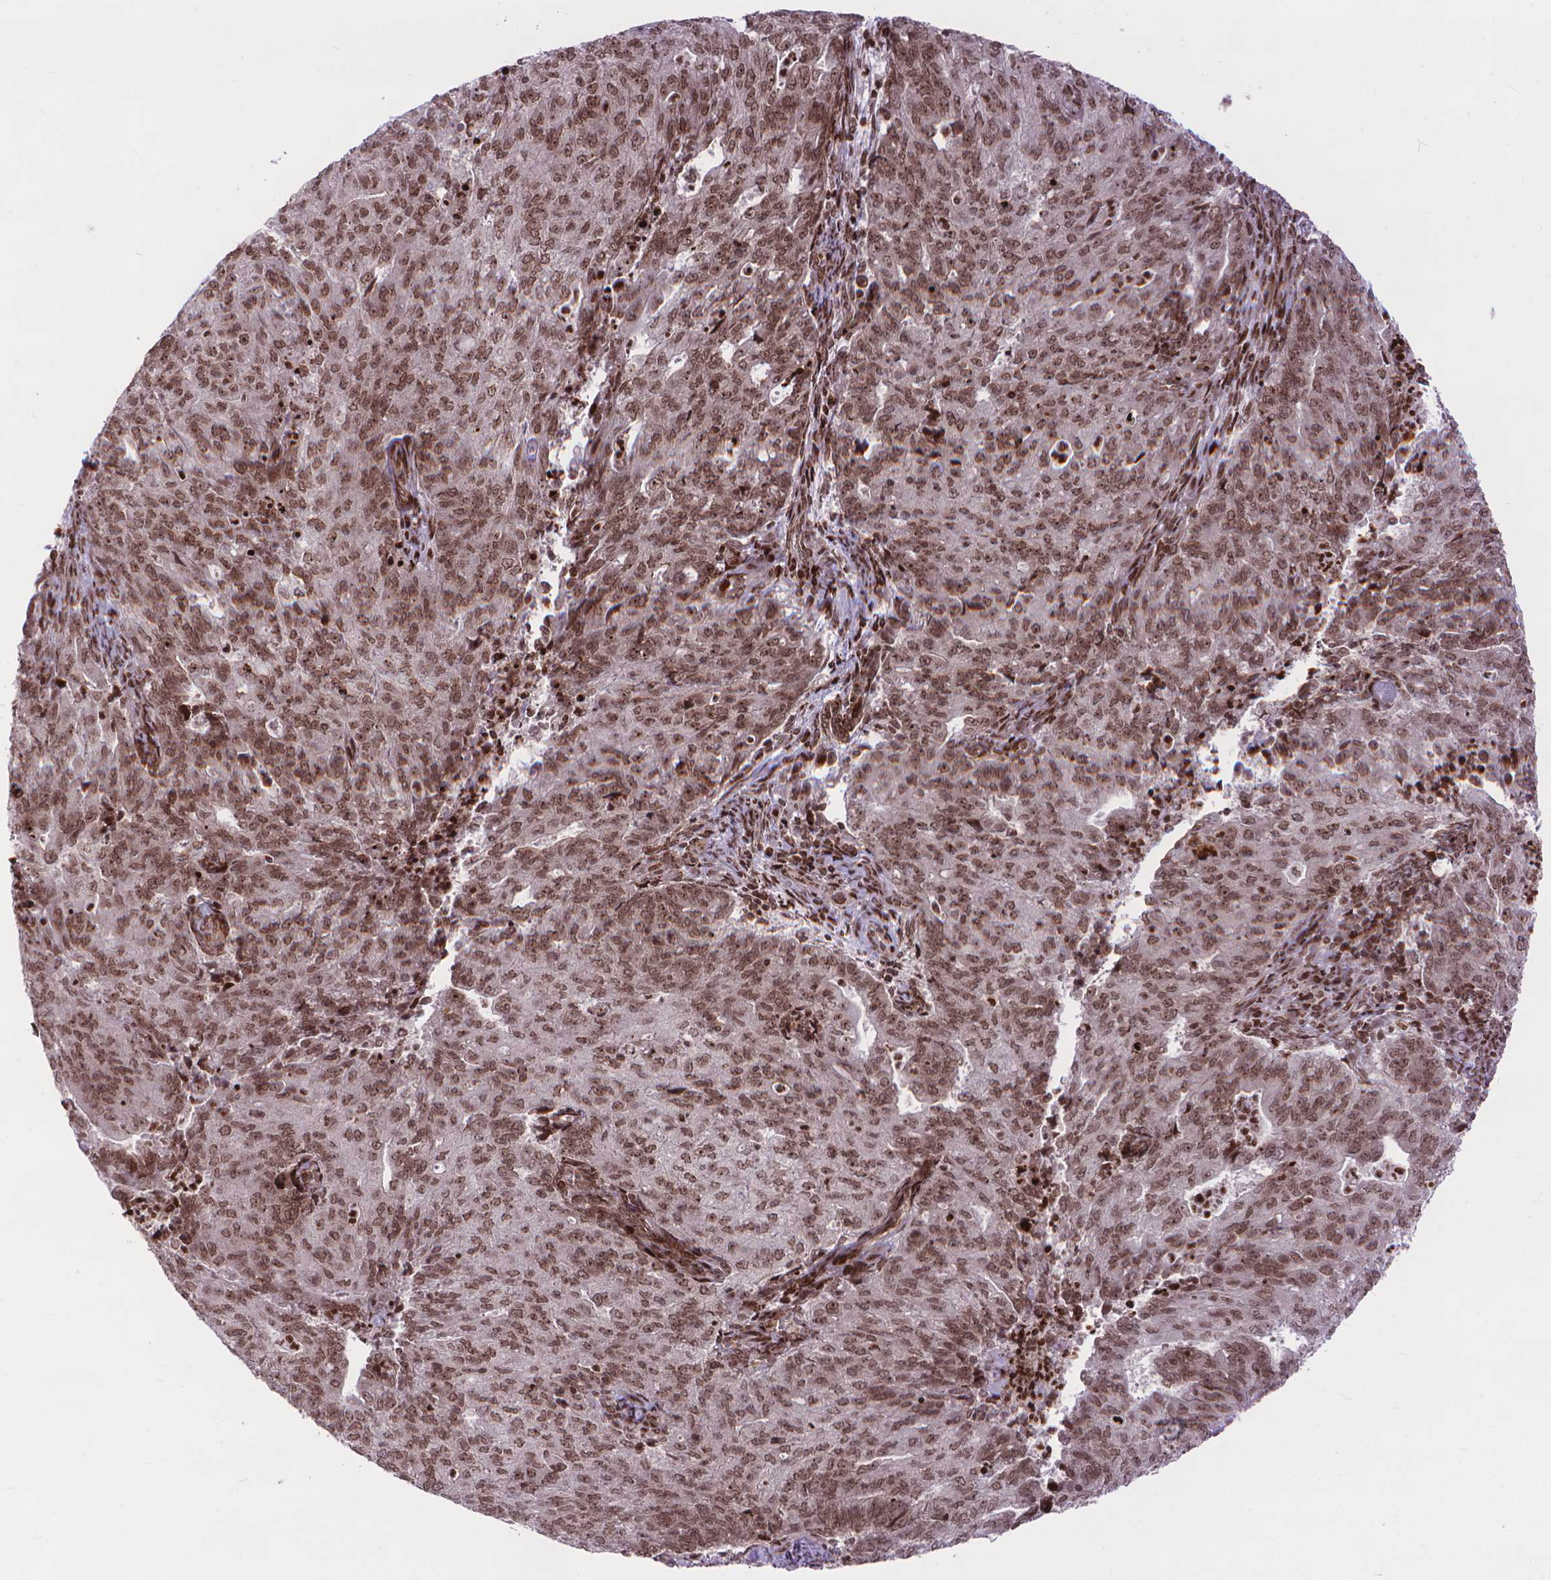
{"staining": {"intensity": "moderate", "quantity": ">75%", "location": "nuclear"}, "tissue": "endometrial cancer", "cell_type": "Tumor cells", "image_type": "cancer", "snomed": [{"axis": "morphology", "description": "Adenocarcinoma, NOS"}, {"axis": "topography", "description": "Endometrium"}], "caption": "DAB immunohistochemical staining of human adenocarcinoma (endometrial) reveals moderate nuclear protein positivity in approximately >75% of tumor cells. The staining was performed using DAB, with brown indicating positive protein expression. Nuclei are stained blue with hematoxylin.", "gene": "AMER1", "patient": {"sex": "female", "age": 82}}